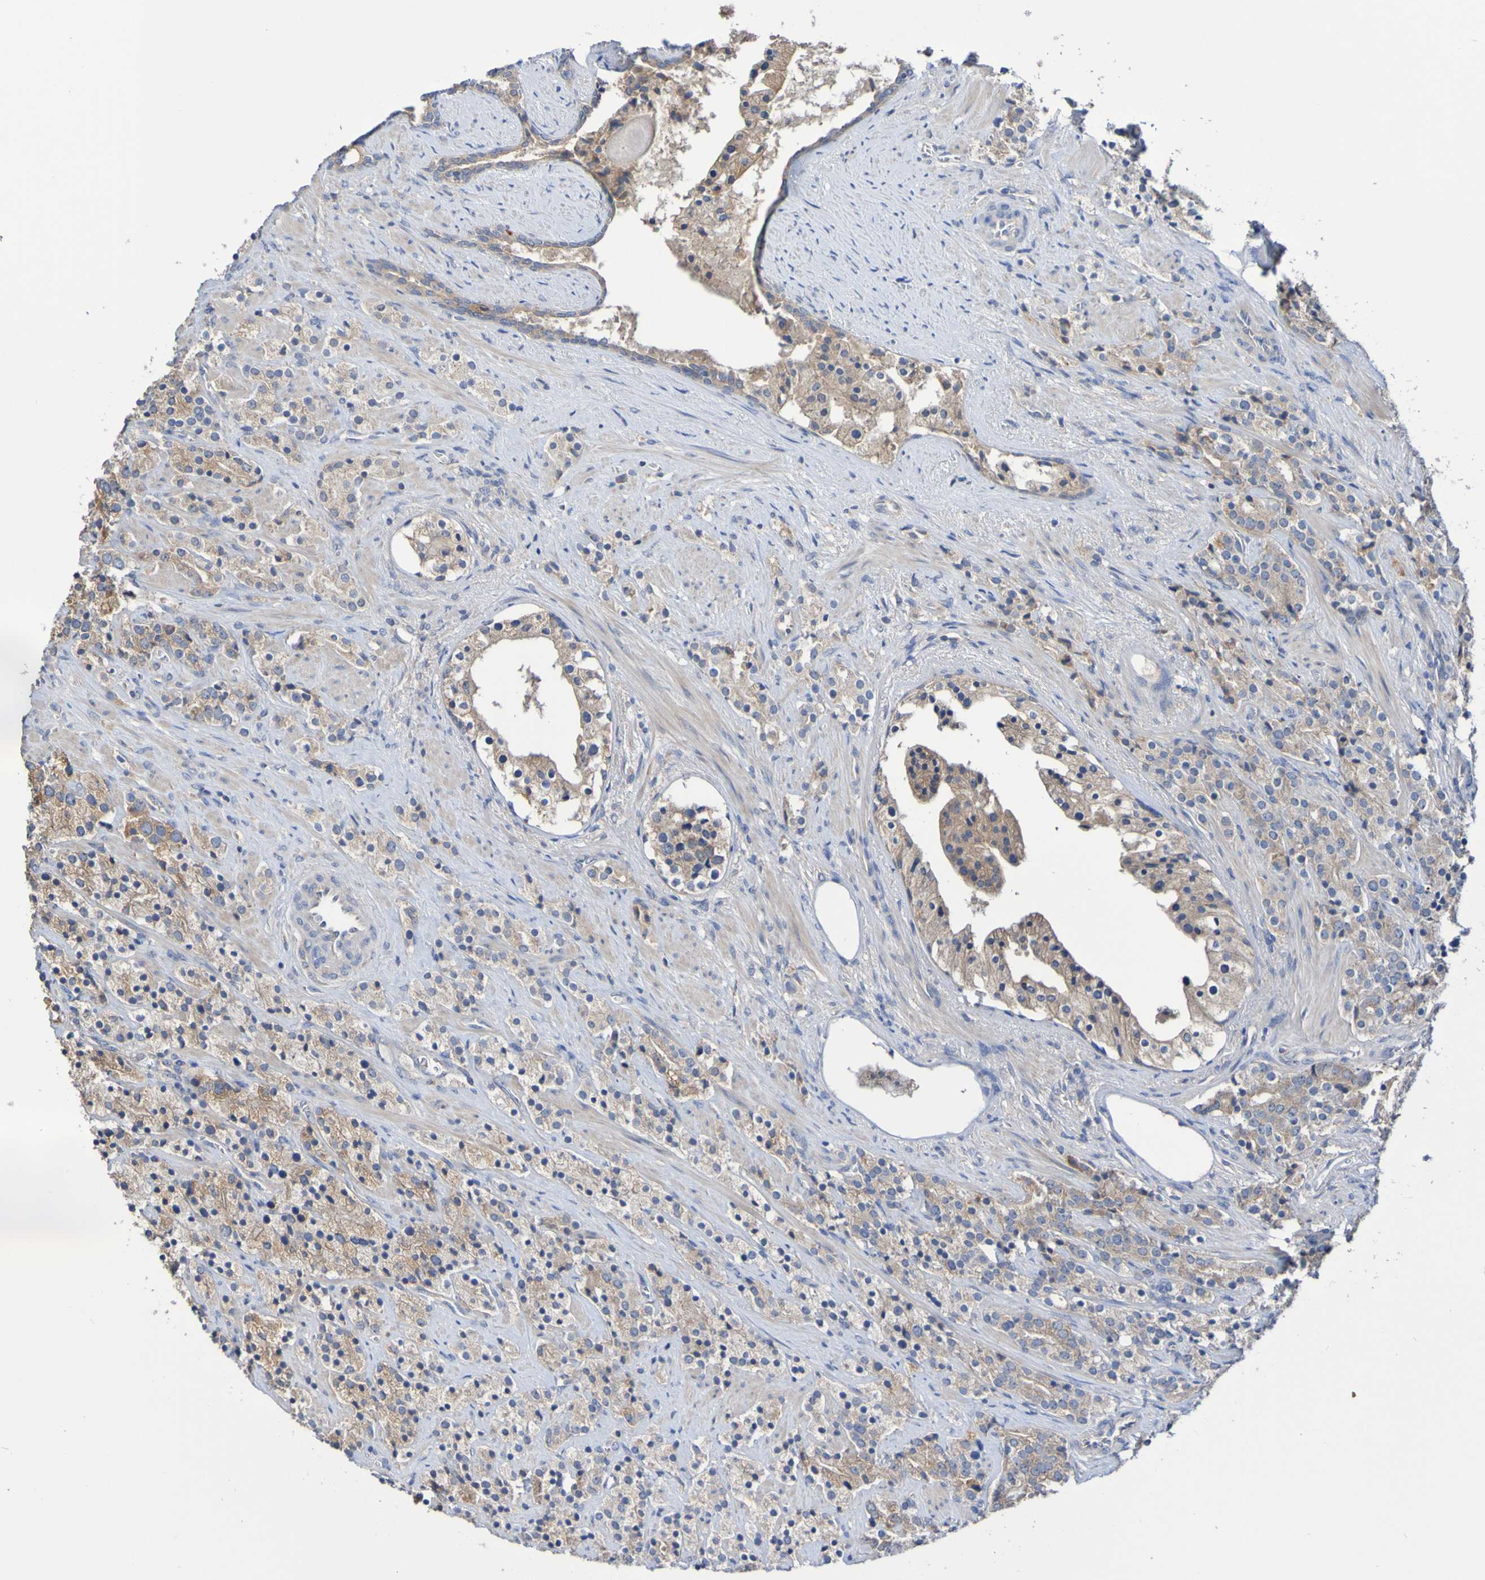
{"staining": {"intensity": "weak", "quantity": ">75%", "location": "cytoplasmic/membranous"}, "tissue": "prostate cancer", "cell_type": "Tumor cells", "image_type": "cancer", "snomed": [{"axis": "morphology", "description": "Adenocarcinoma, High grade"}, {"axis": "topography", "description": "Prostate"}], "caption": "Protein expression analysis of human prostate cancer reveals weak cytoplasmic/membranous expression in about >75% of tumor cells. (DAB (3,3'-diaminobenzidine) = brown stain, brightfield microscopy at high magnification).", "gene": "PHYH", "patient": {"sex": "male", "age": 71}}